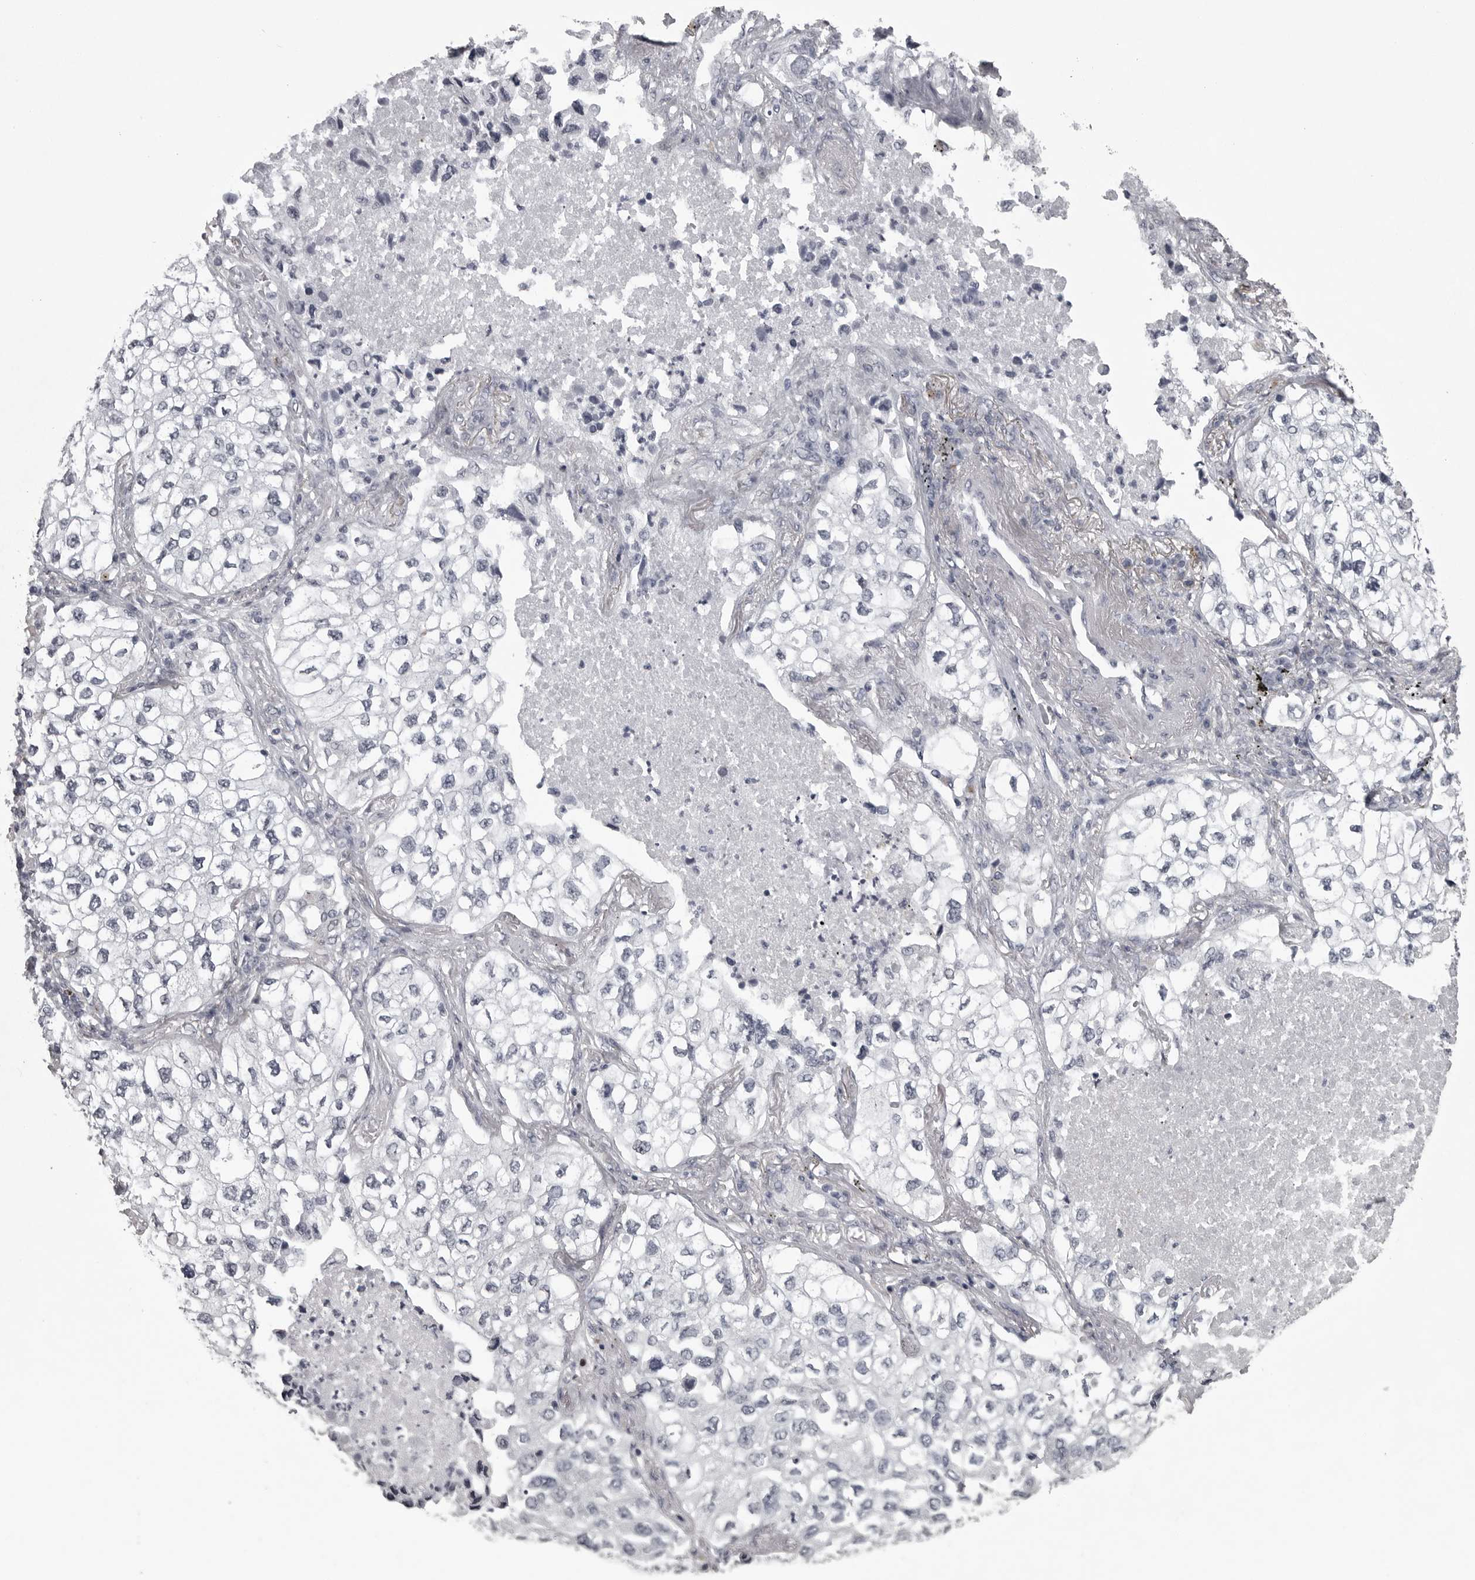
{"staining": {"intensity": "negative", "quantity": "none", "location": "none"}, "tissue": "lung cancer", "cell_type": "Tumor cells", "image_type": "cancer", "snomed": [{"axis": "morphology", "description": "Adenocarcinoma, NOS"}, {"axis": "topography", "description": "Lung"}], "caption": "Tumor cells are negative for brown protein staining in lung cancer (adenocarcinoma).", "gene": "LYSMD1", "patient": {"sex": "male", "age": 63}}